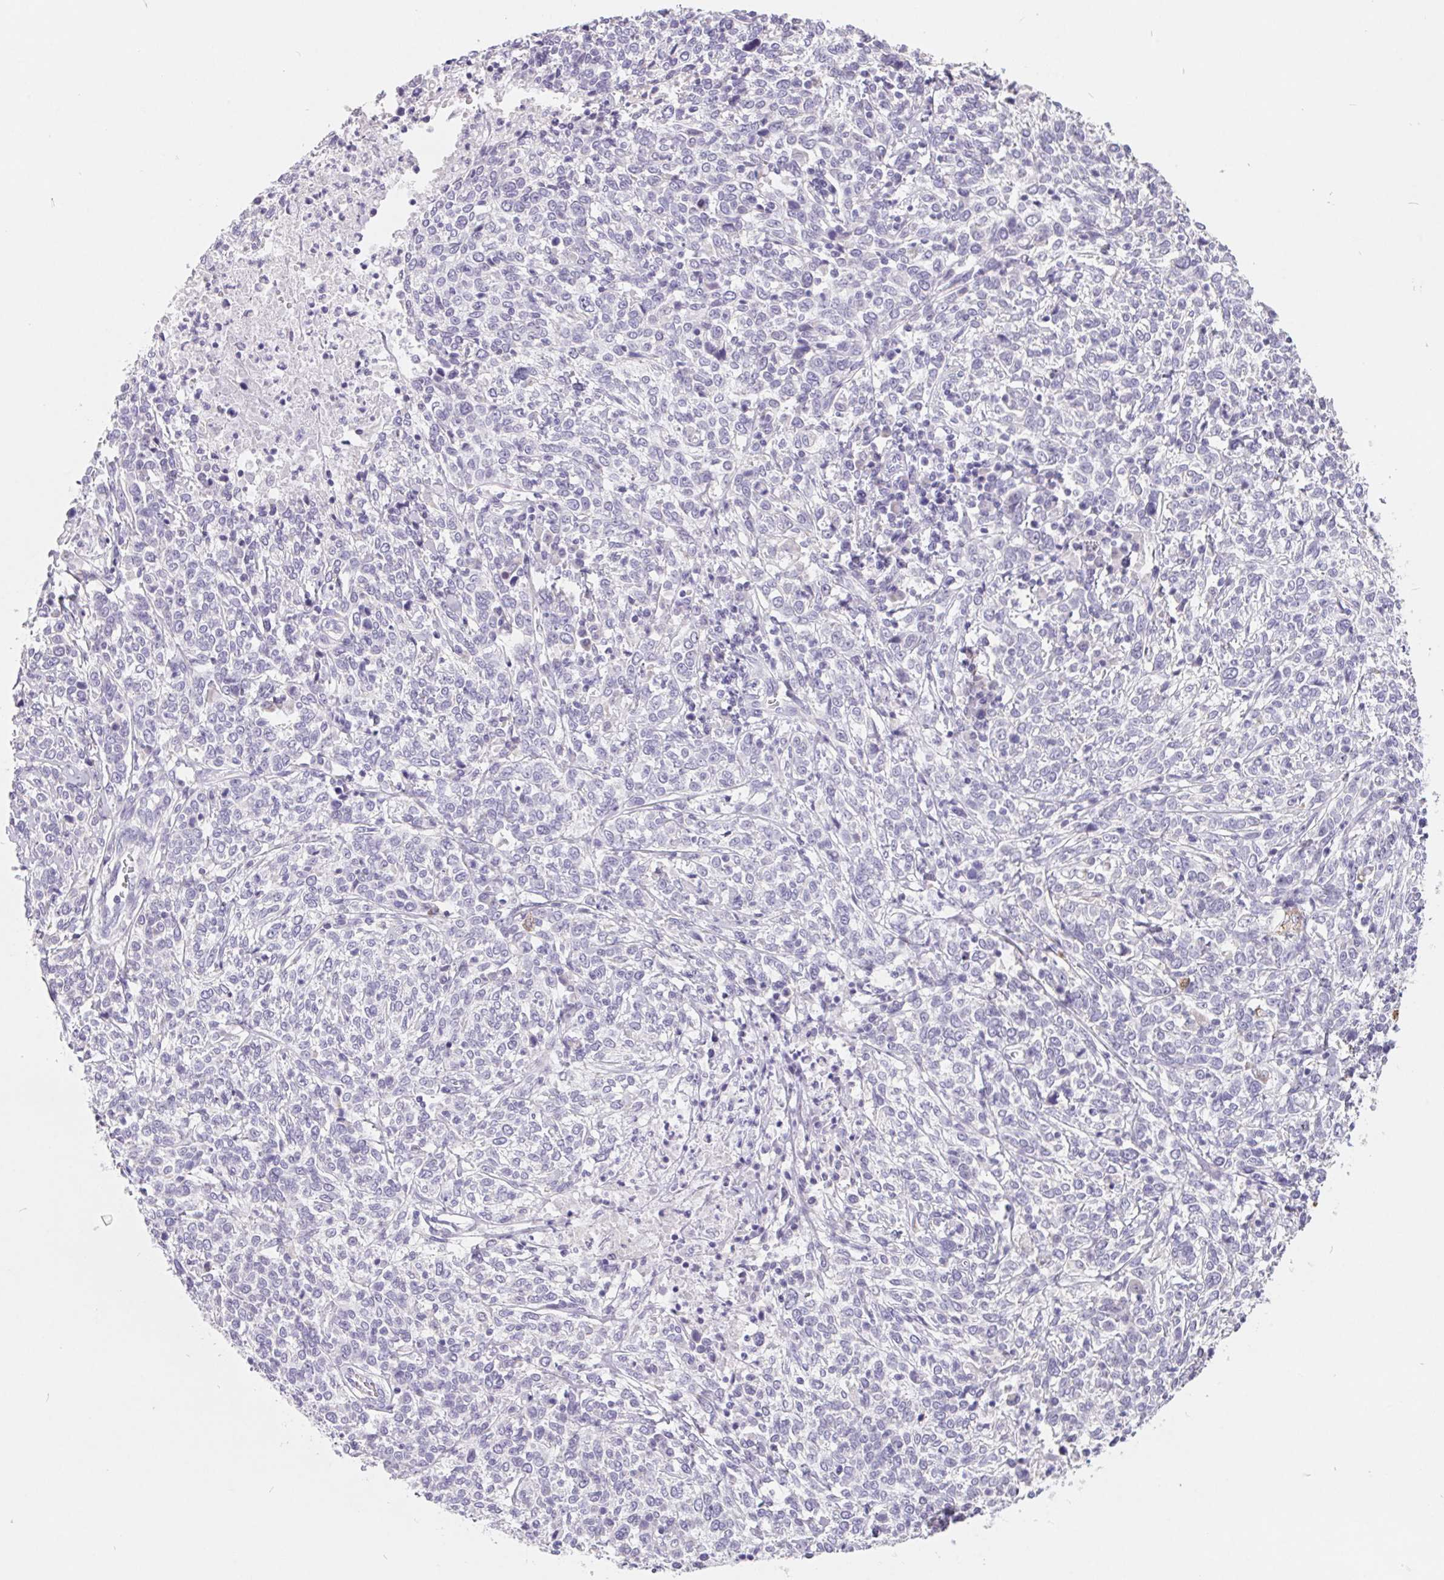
{"staining": {"intensity": "negative", "quantity": "none", "location": "none"}, "tissue": "cervical cancer", "cell_type": "Tumor cells", "image_type": "cancer", "snomed": [{"axis": "morphology", "description": "Squamous cell carcinoma, NOS"}, {"axis": "topography", "description": "Cervix"}], "caption": "Immunohistochemistry of squamous cell carcinoma (cervical) reveals no expression in tumor cells. The staining is performed using DAB (3,3'-diaminobenzidine) brown chromogen with nuclei counter-stained in using hematoxylin.", "gene": "FDX1", "patient": {"sex": "female", "age": 46}}